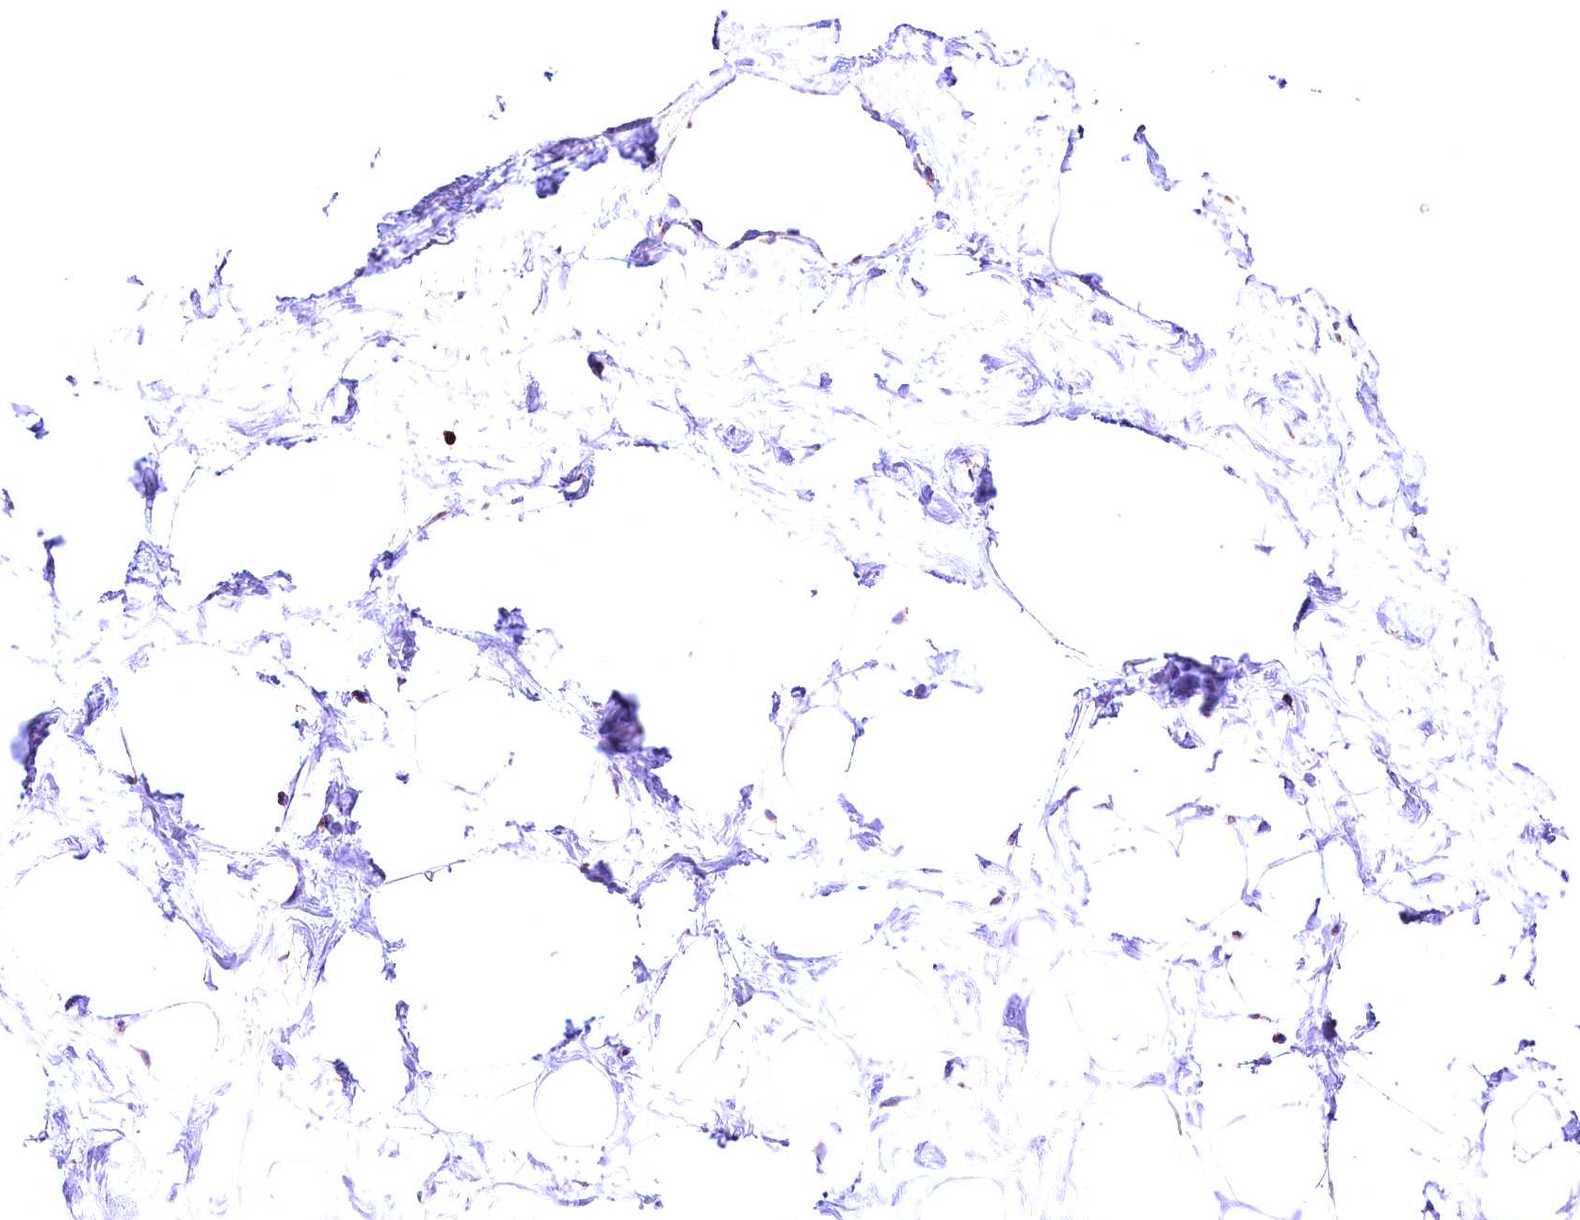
{"staining": {"intensity": "negative", "quantity": "none", "location": "none"}, "tissue": "breast", "cell_type": "Adipocytes", "image_type": "normal", "snomed": [{"axis": "morphology", "description": "Normal tissue, NOS"}, {"axis": "morphology", "description": "Adenoma, NOS"}, {"axis": "topography", "description": "Breast"}], "caption": "Adipocytes are negative for brown protein staining in benign breast. (Stains: DAB (3,3'-diaminobenzidine) IHC with hematoxylin counter stain, Microscopy: brightfield microscopy at high magnification).", "gene": "ACAA2", "patient": {"sex": "female", "age": 23}}